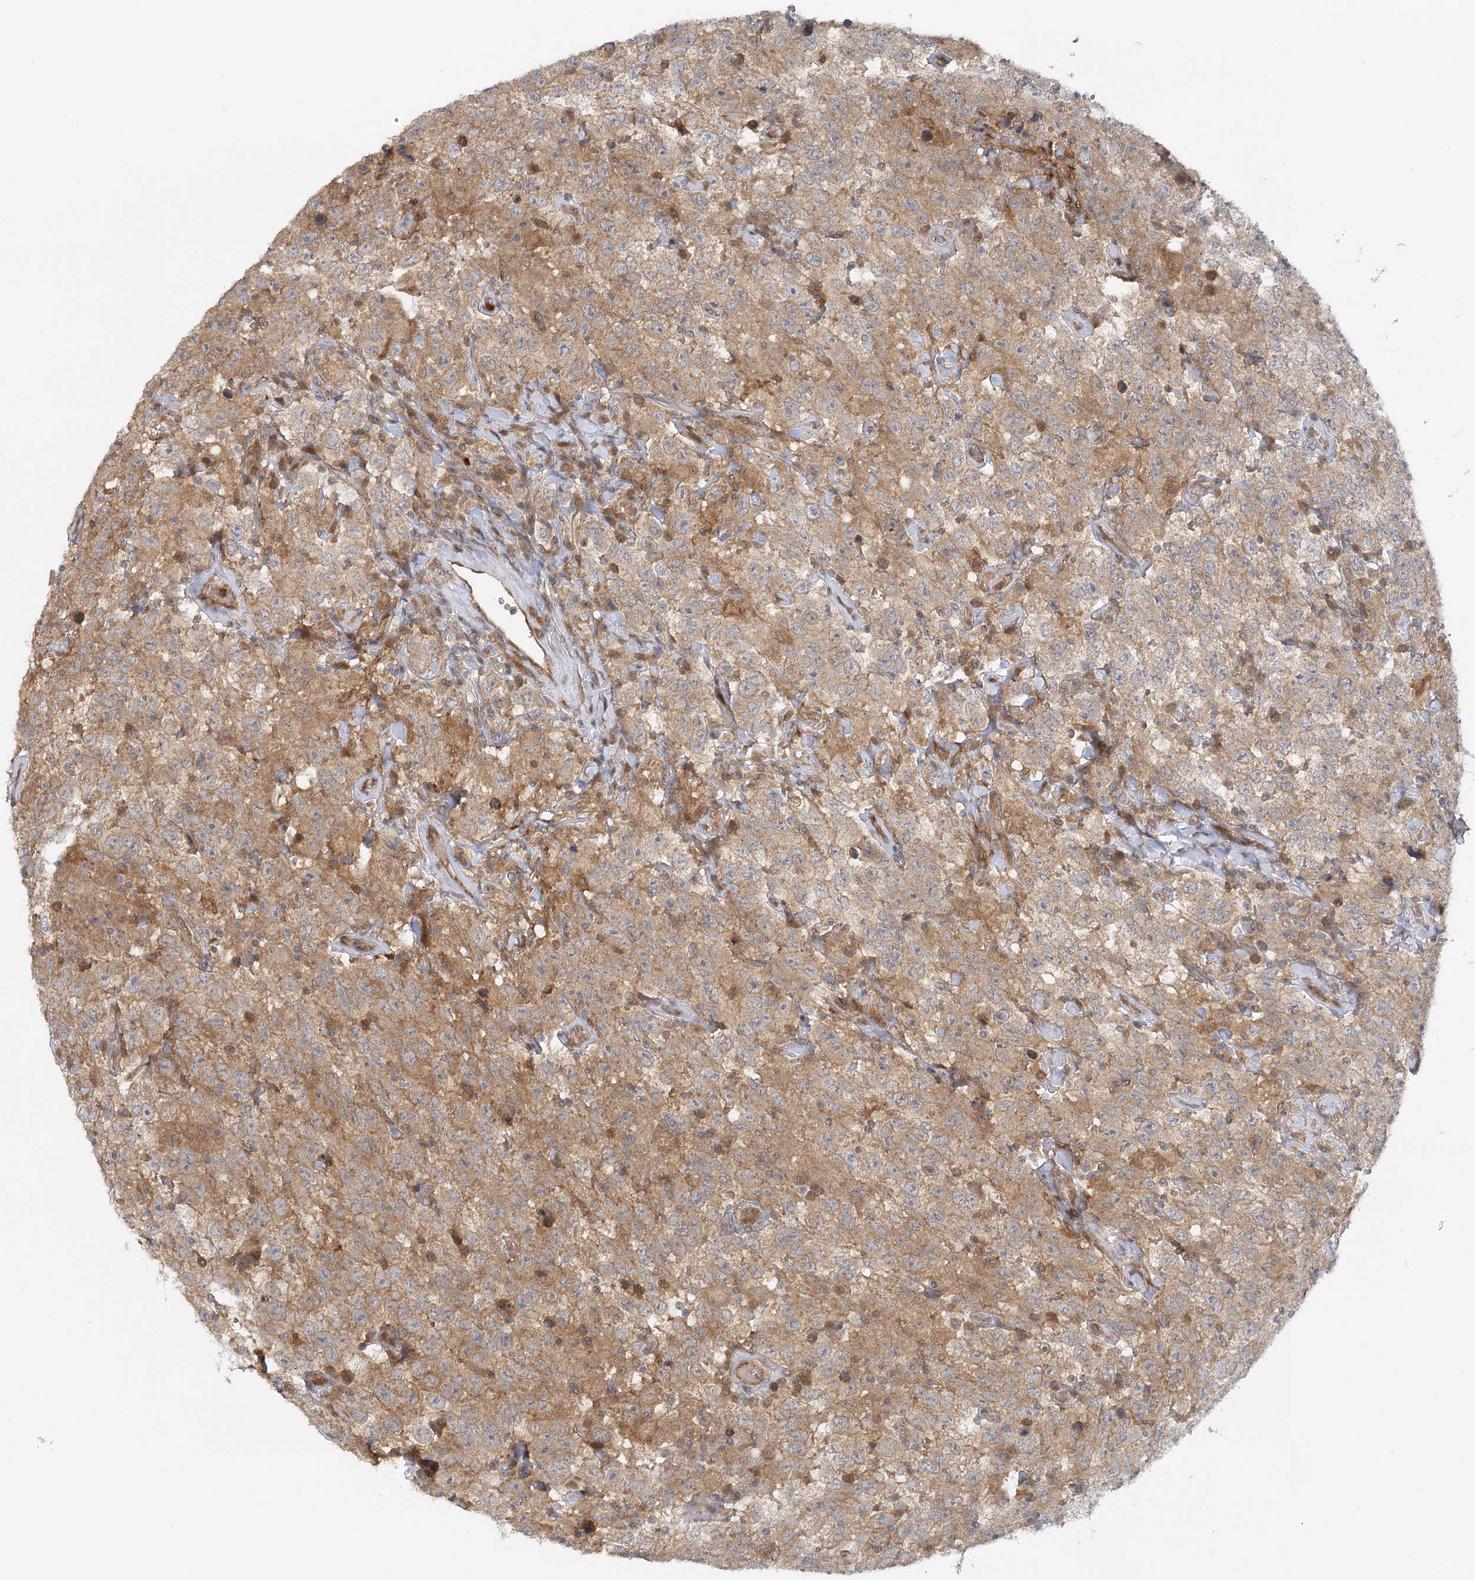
{"staining": {"intensity": "moderate", "quantity": ">75%", "location": "cytoplasmic/membranous"}, "tissue": "testis cancer", "cell_type": "Tumor cells", "image_type": "cancer", "snomed": [{"axis": "morphology", "description": "Seminoma, NOS"}, {"axis": "topography", "description": "Testis"}], "caption": "Protein expression analysis of seminoma (testis) reveals moderate cytoplasmic/membranous expression in approximately >75% of tumor cells.", "gene": "GBE1", "patient": {"sex": "male", "age": 41}}